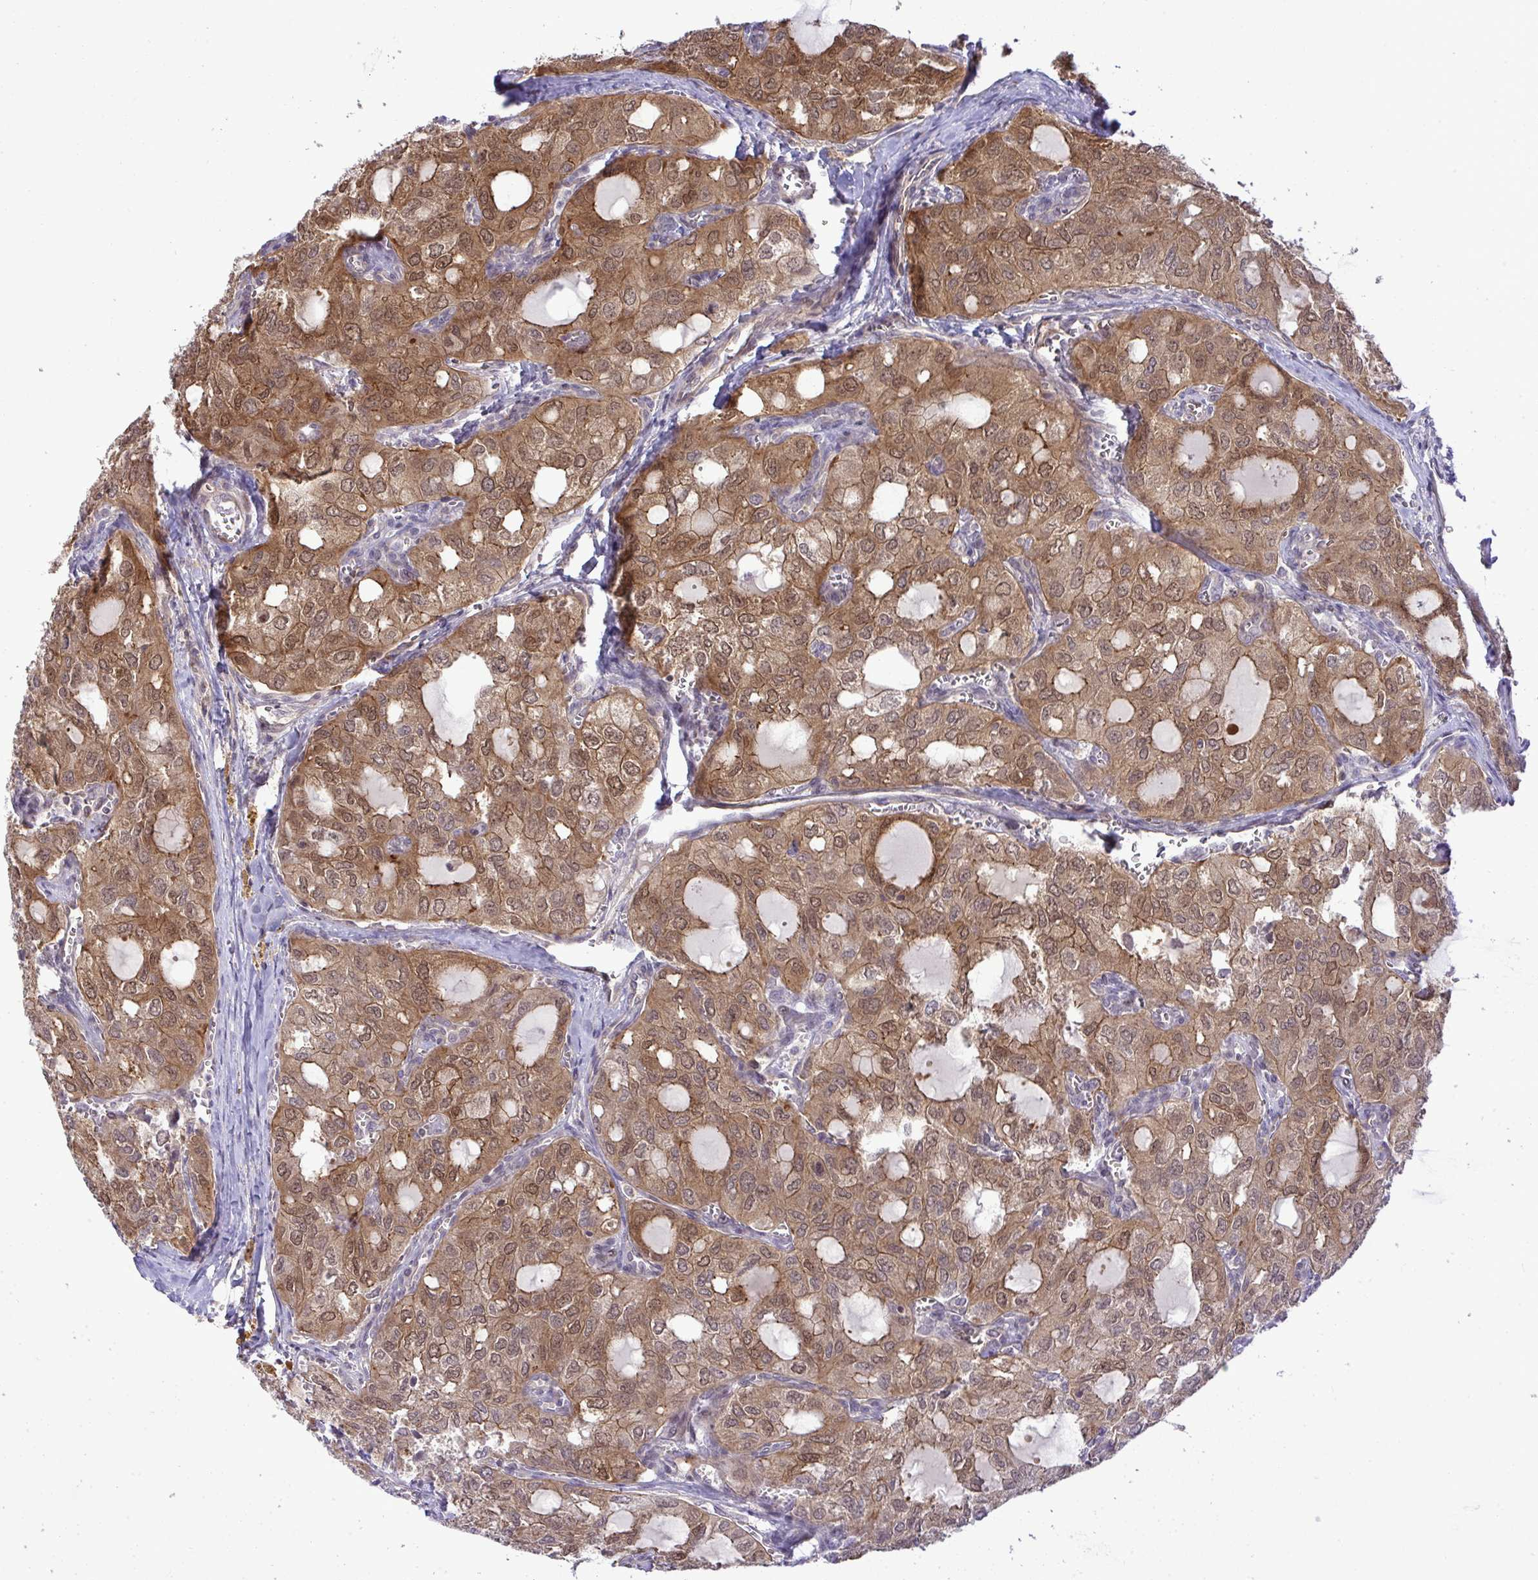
{"staining": {"intensity": "moderate", "quantity": ">75%", "location": "cytoplasmic/membranous,nuclear"}, "tissue": "thyroid cancer", "cell_type": "Tumor cells", "image_type": "cancer", "snomed": [{"axis": "morphology", "description": "Follicular adenoma carcinoma, NOS"}, {"axis": "topography", "description": "Thyroid gland"}], "caption": "Immunohistochemistry micrograph of neoplastic tissue: human thyroid cancer stained using IHC demonstrates medium levels of moderate protein expression localized specifically in the cytoplasmic/membranous and nuclear of tumor cells, appearing as a cytoplasmic/membranous and nuclear brown color.", "gene": "SLC9A6", "patient": {"sex": "male", "age": 75}}